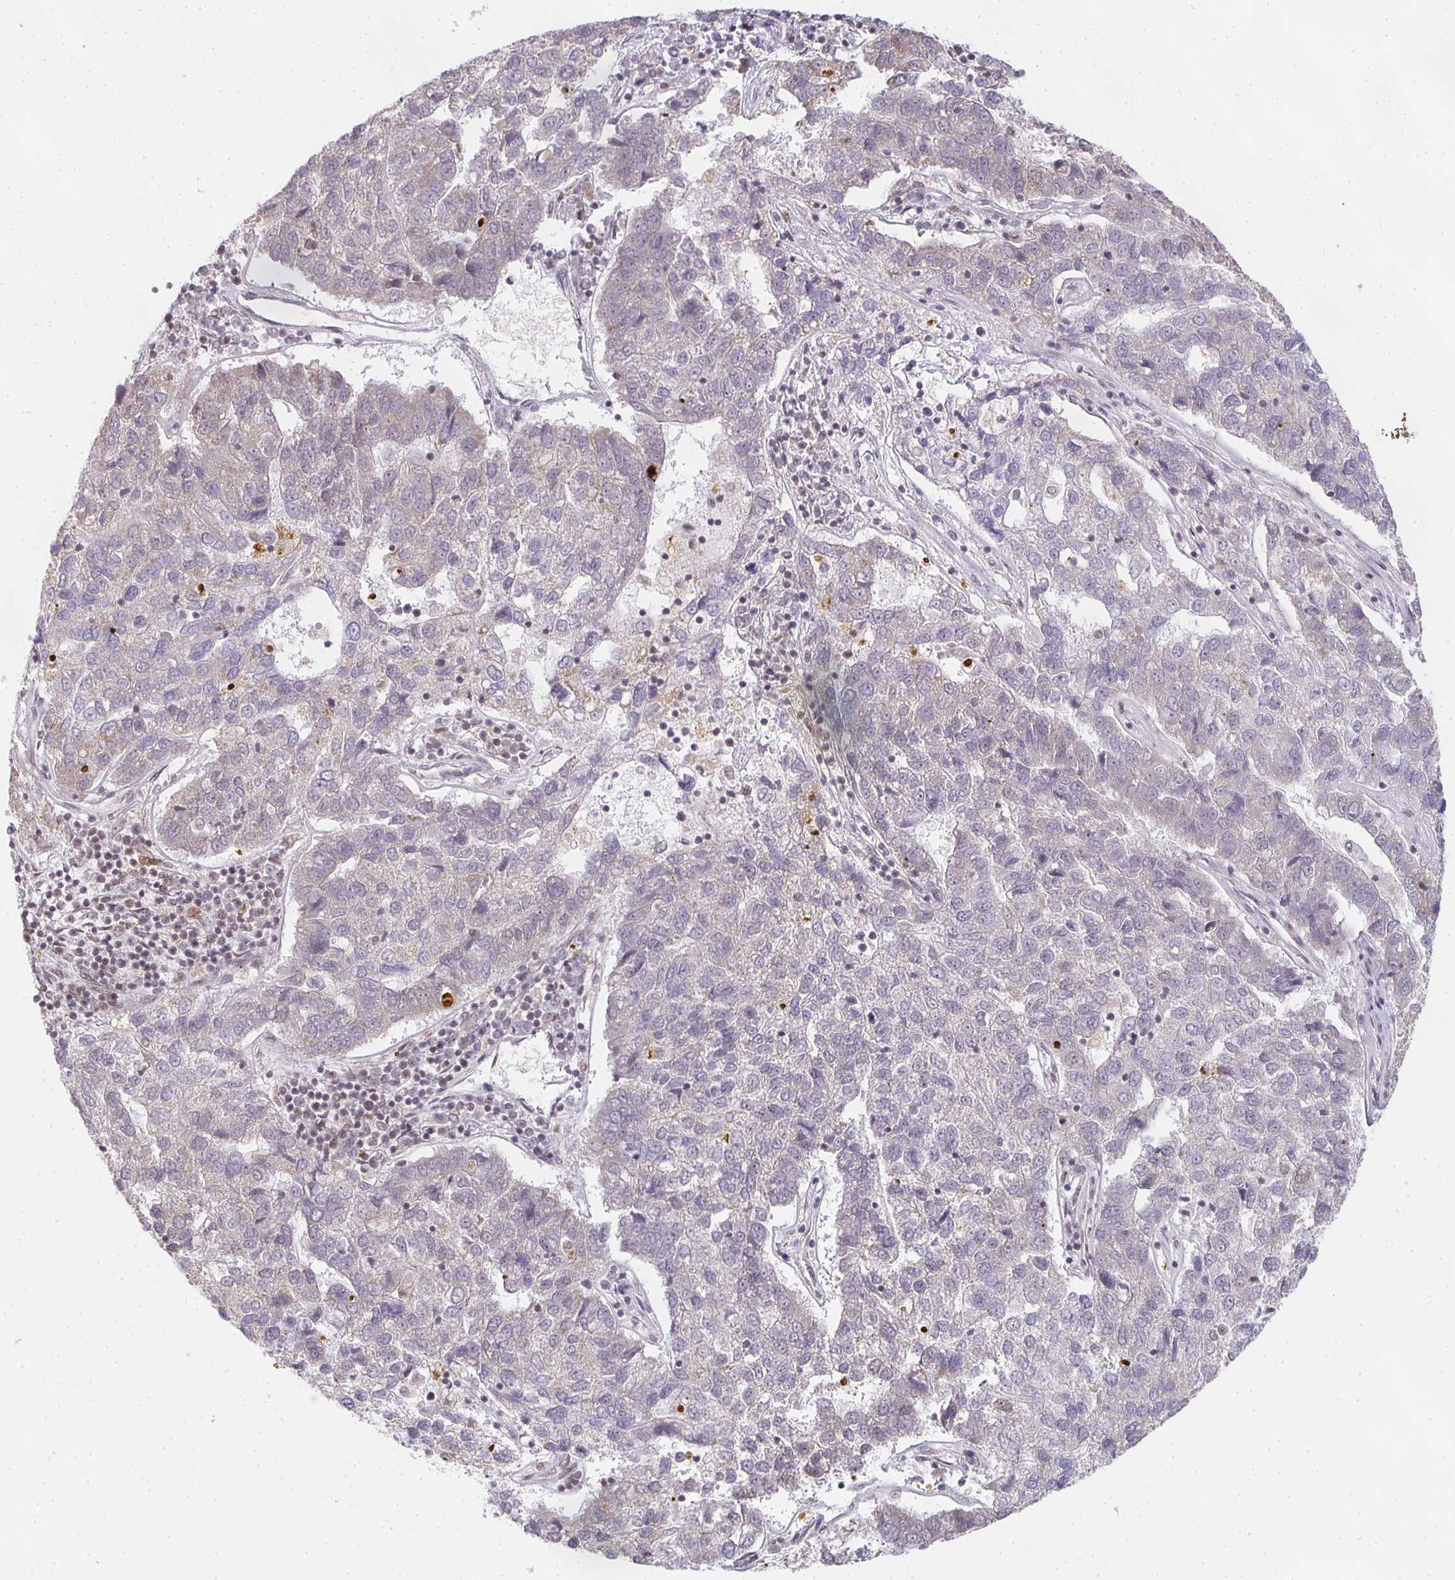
{"staining": {"intensity": "weak", "quantity": "<25%", "location": "cytoplasmic/membranous"}, "tissue": "pancreatic cancer", "cell_type": "Tumor cells", "image_type": "cancer", "snomed": [{"axis": "morphology", "description": "Adenocarcinoma, NOS"}, {"axis": "topography", "description": "Pancreas"}], "caption": "High magnification brightfield microscopy of pancreatic adenocarcinoma stained with DAB (brown) and counterstained with hematoxylin (blue): tumor cells show no significant staining.", "gene": "SMARCA2", "patient": {"sex": "female", "age": 61}}